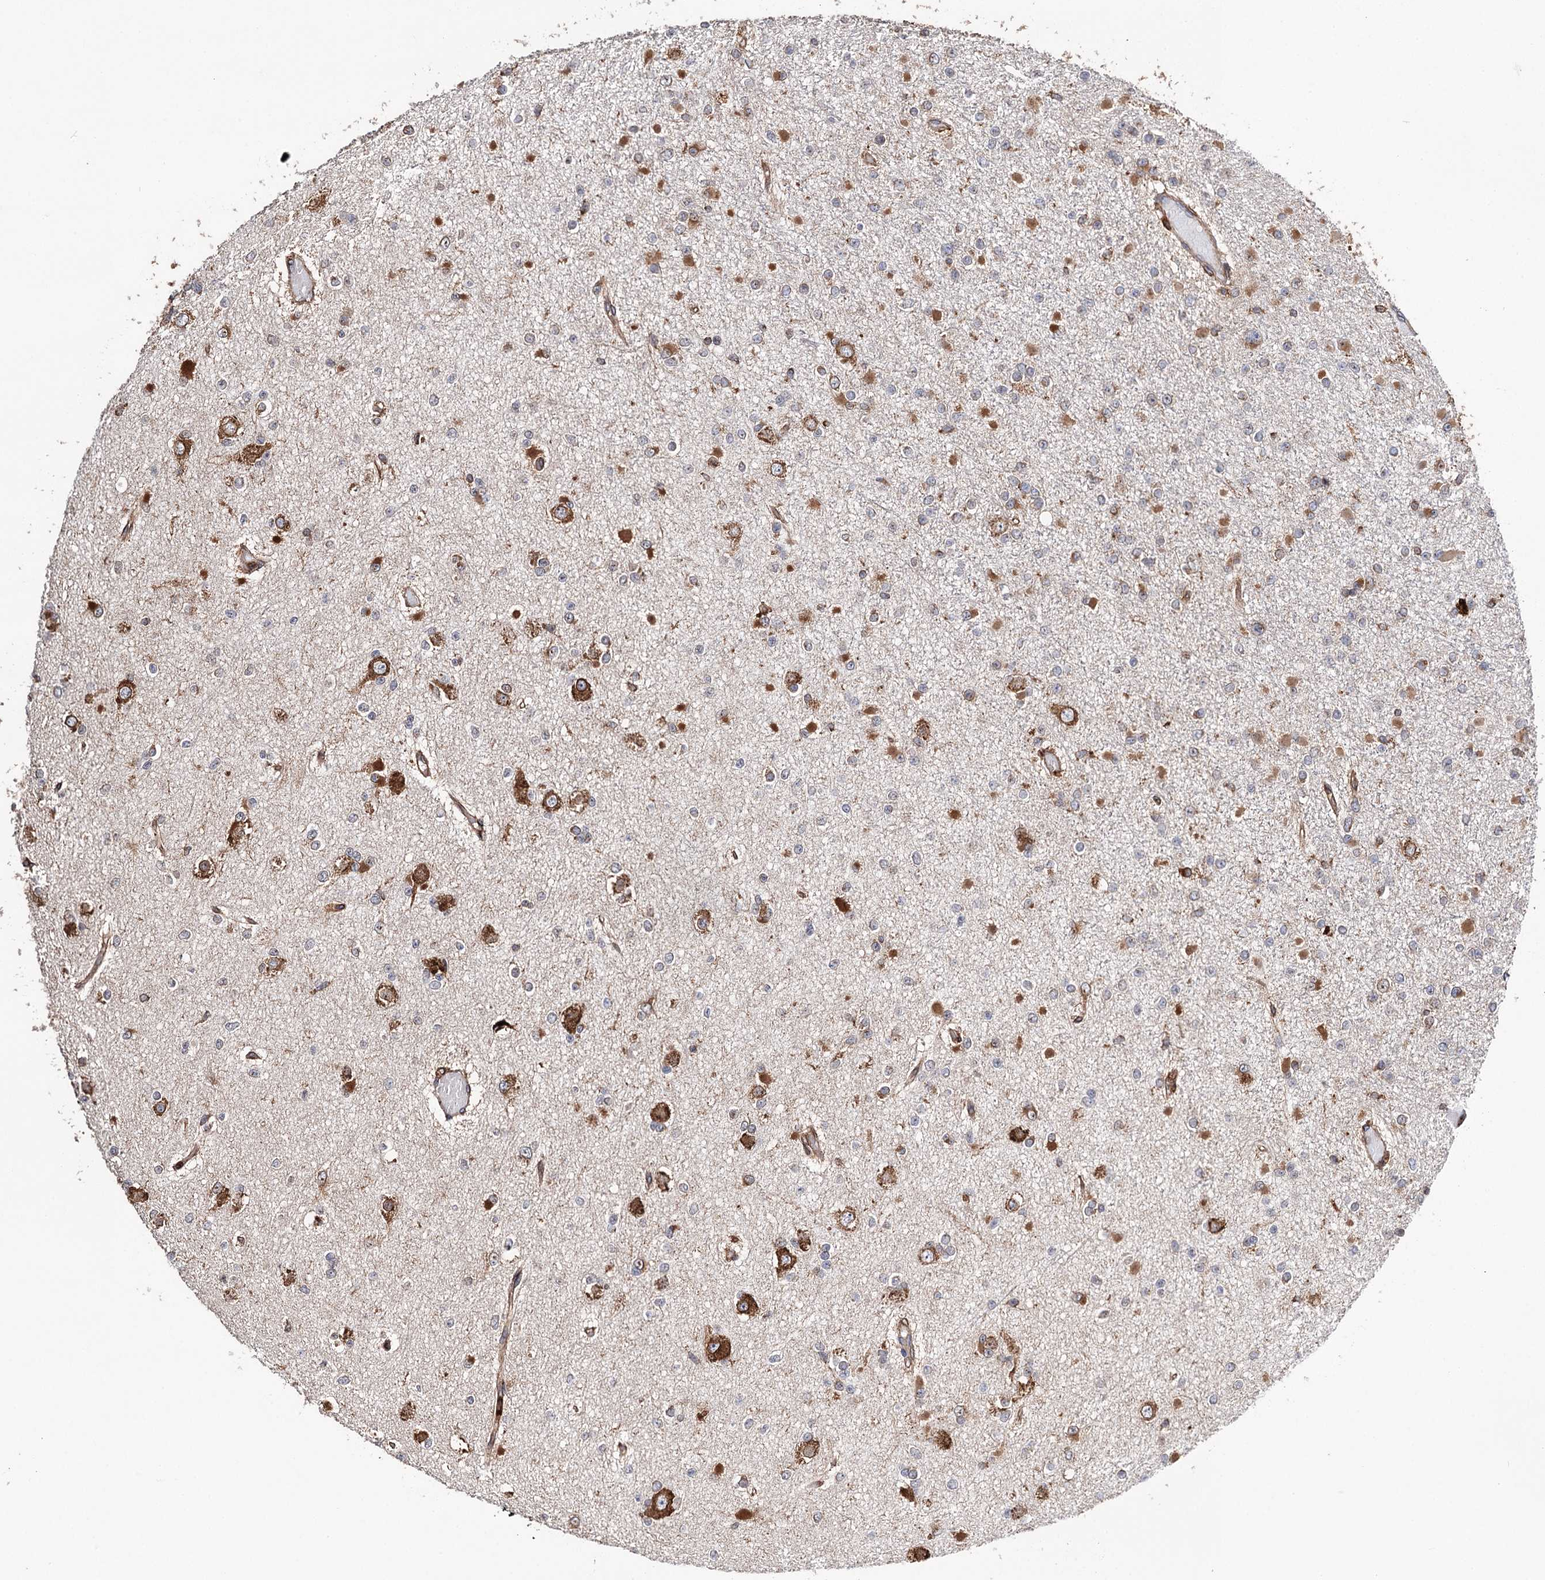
{"staining": {"intensity": "strong", "quantity": "<25%", "location": "cytoplasmic/membranous"}, "tissue": "glioma", "cell_type": "Tumor cells", "image_type": "cancer", "snomed": [{"axis": "morphology", "description": "Glioma, malignant, Low grade"}, {"axis": "topography", "description": "Brain"}], "caption": "A histopathology image of glioma stained for a protein demonstrates strong cytoplasmic/membranous brown staining in tumor cells. Immunohistochemistry (ihc) stains the protein in brown and the nuclei are stained blue.", "gene": "ERP29", "patient": {"sex": "female", "age": 22}}